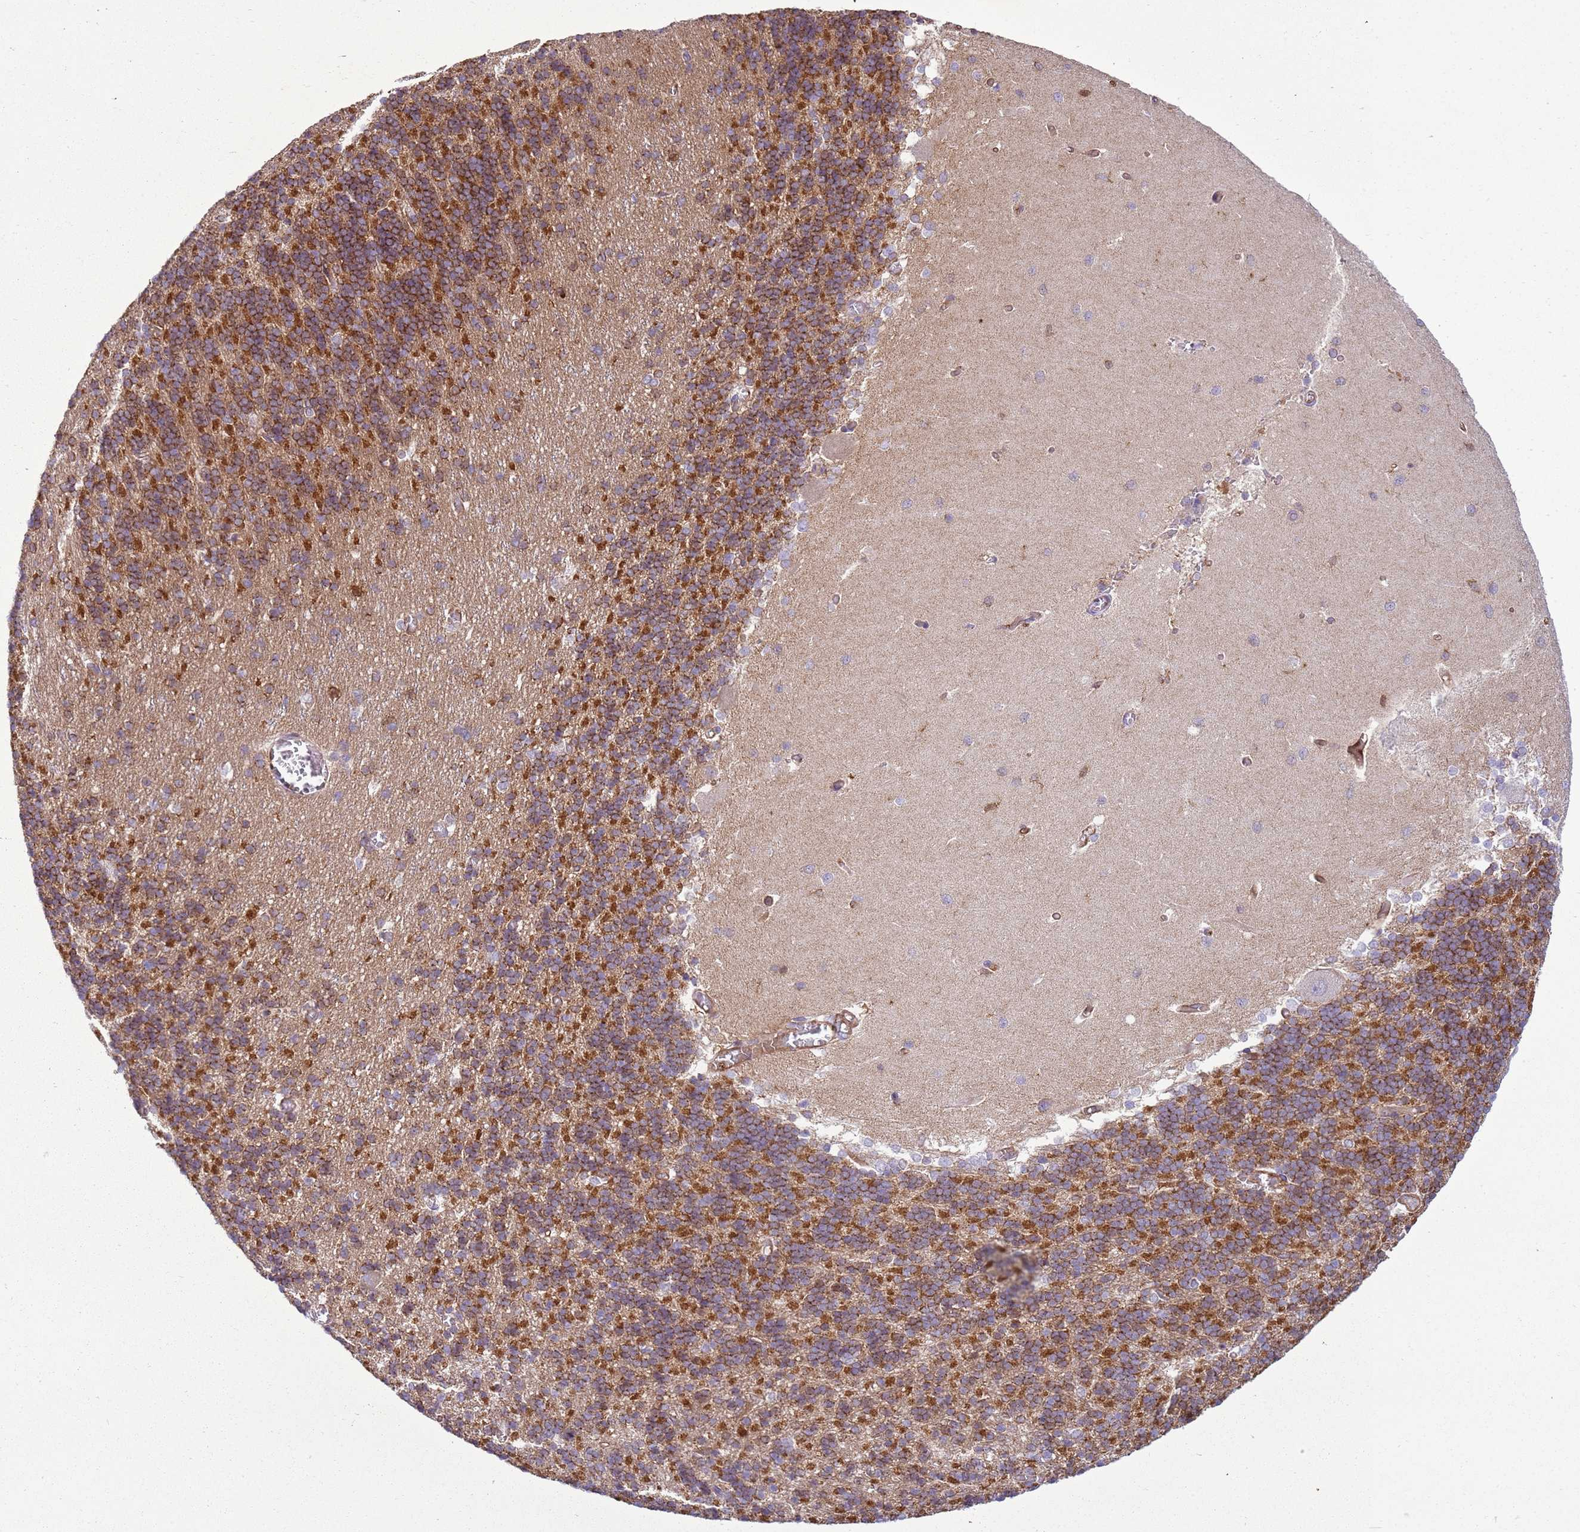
{"staining": {"intensity": "strong", "quantity": "25%-75%", "location": "cytoplasmic/membranous"}, "tissue": "cerebellum", "cell_type": "Cells in granular layer", "image_type": "normal", "snomed": [{"axis": "morphology", "description": "Normal tissue, NOS"}, {"axis": "topography", "description": "Cerebellum"}], "caption": "Protein analysis of normal cerebellum reveals strong cytoplasmic/membranous expression in approximately 25%-75% of cells in granular layer.", "gene": "SNX21", "patient": {"sex": "male", "age": 37}}